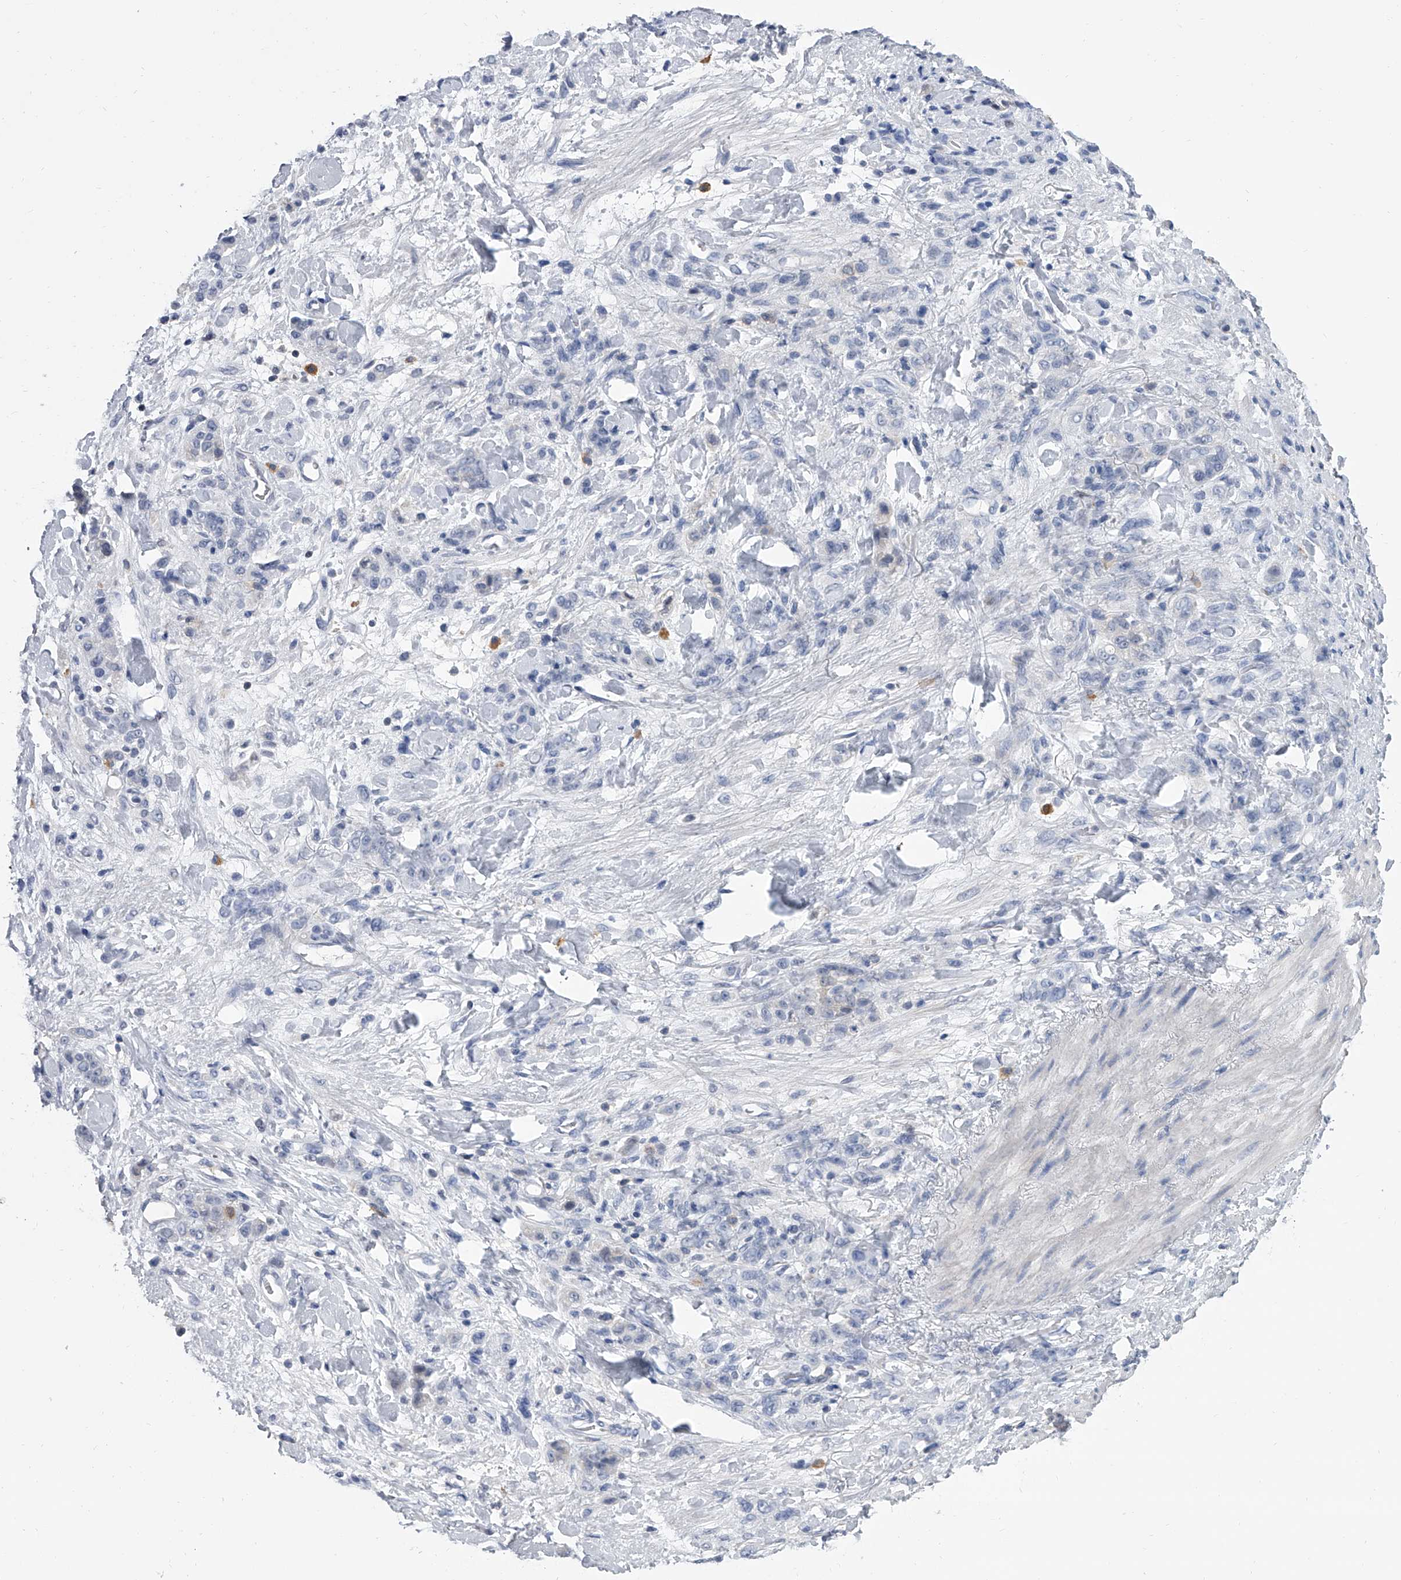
{"staining": {"intensity": "negative", "quantity": "none", "location": "none"}, "tissue": "stomach cancer", "cell_type": "Tumor cells", "image_type": "cancer", "snomed": [{"axis": "morphology", "description": "Normal tissue, NOS"}, {"axis": "morphology", "description": "Adenocarcinoma, NOS"}, {"axis": "topography", "description": "Stomach"}], "caption": "Micrograph shows no significant protein staining in tumor cells of stomach cancer. (IHC, brightfield microscopy, high magnification).", "gene": "SERPINB9", "patient": {"sex": "male", "age": 82}}